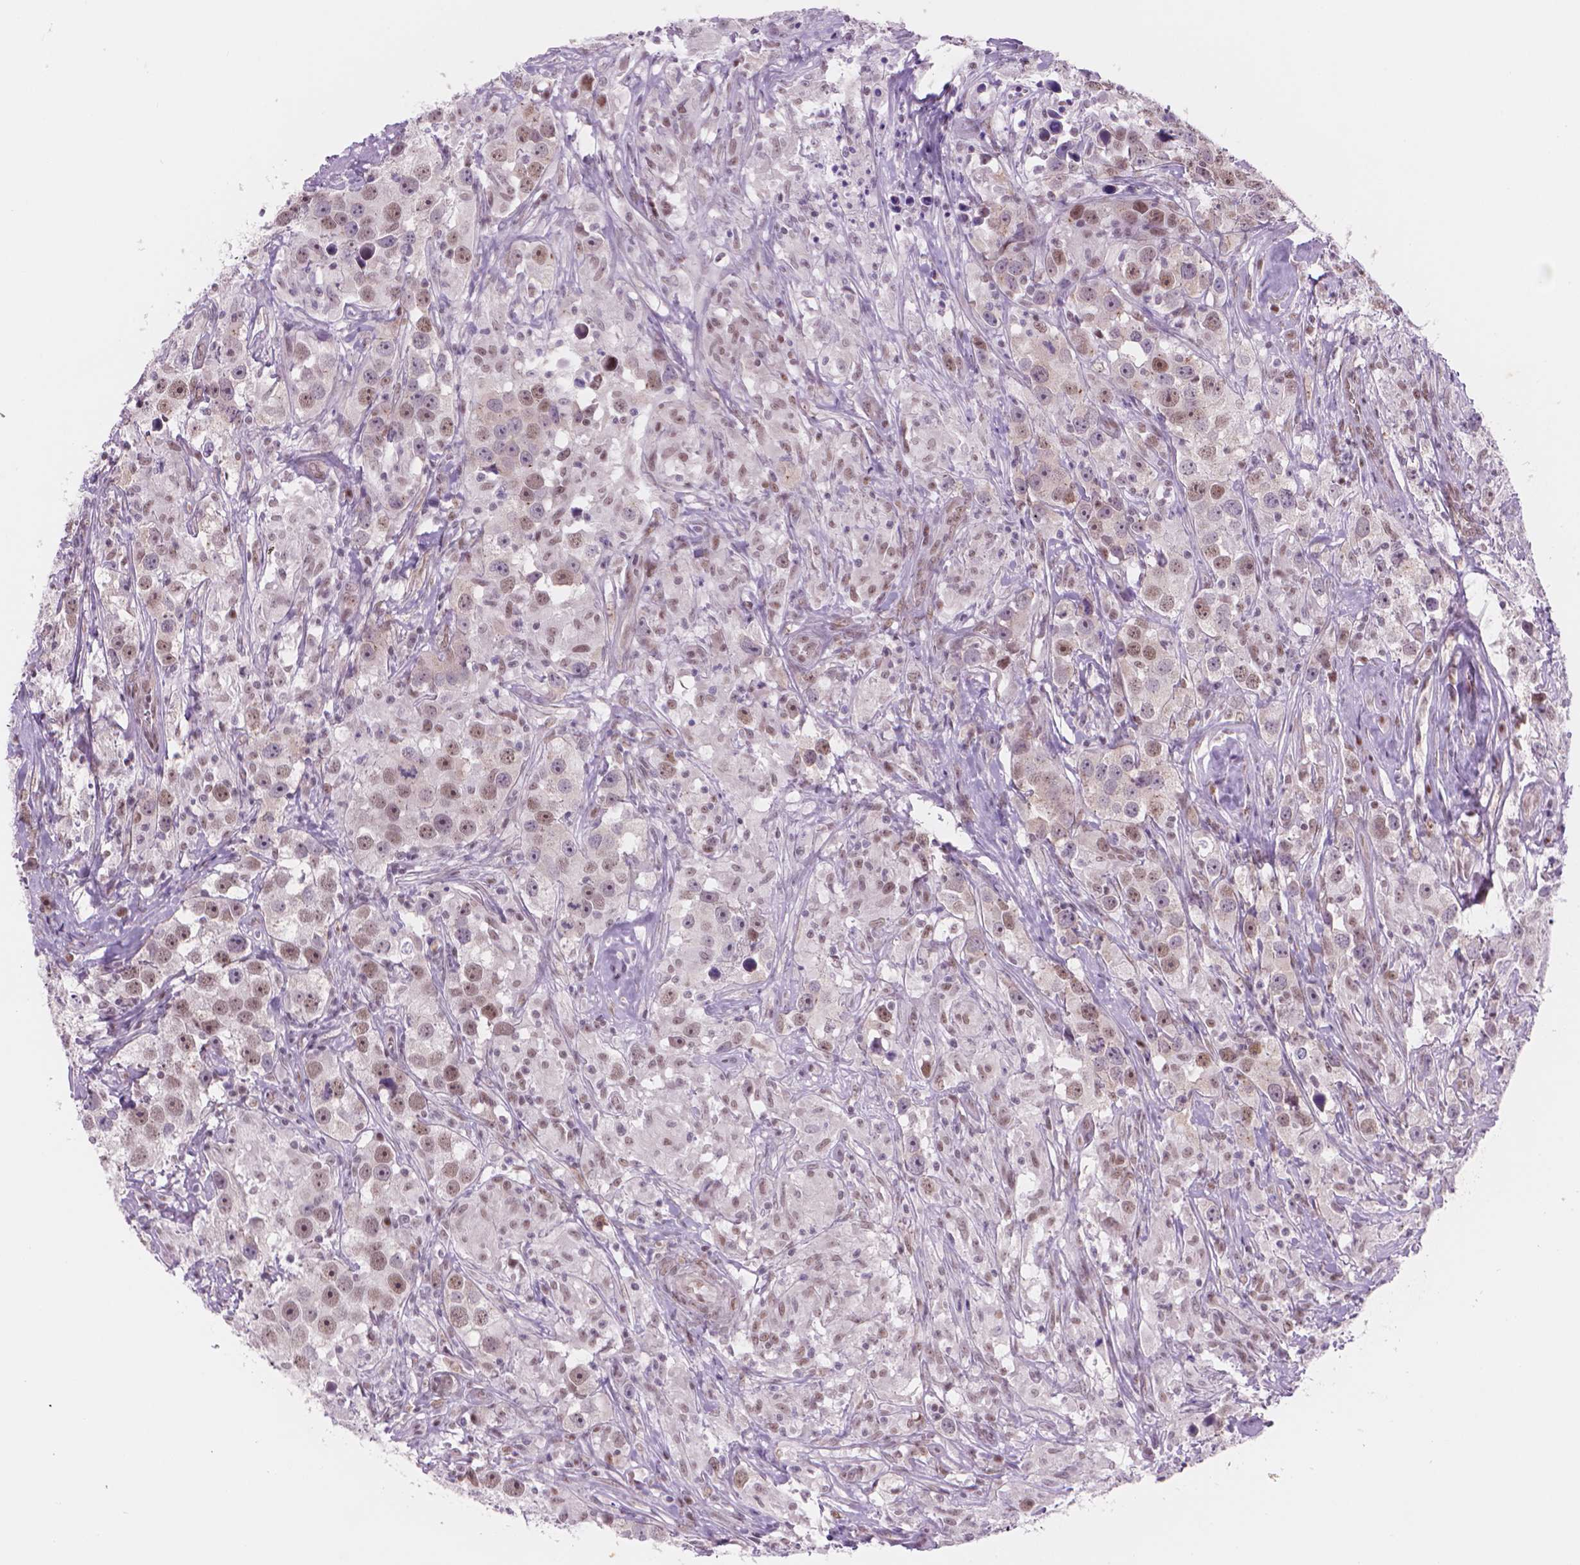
{"staining": {"intensity": "moderate", "quantity": ">75%", "location": "nuclear"}, "tissue": "testis cancer", "cell_type": "Tumor cells", "image_type": "cancer", "snomed": [{"axis": "morphology", "description": "Seminoma, NOS"}, {"axis": "topography", "description": "Testis"}], "caption": "Brown immunohistochemical staining in testis cancer shows moderate nuclear staining in approximately >75% of tumor cells.", "gene": "POLR3D", "patient": {"sex": "male", "age": 49}}